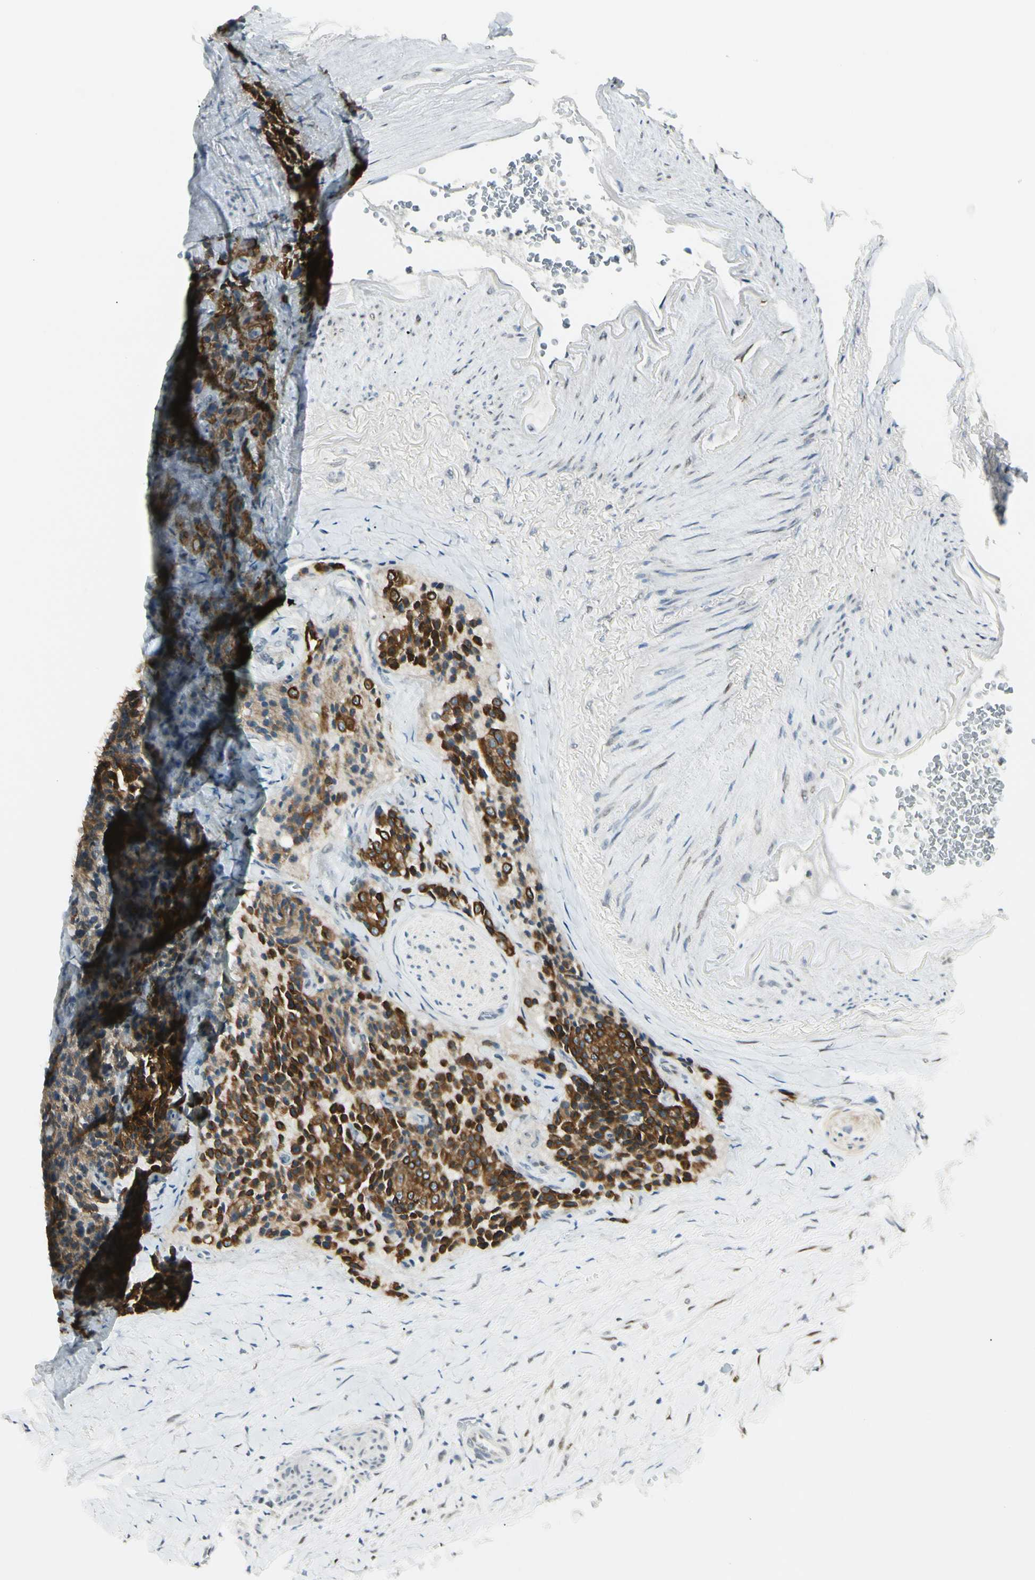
{"staining": {"intensity": "strong", "quantity": ">75%", "location": "cytoplasmic/membranous"}, "tissue": "carcinoid", "cell_type": "Tumor cells", "image_type": "cancer", "snomed": [{"axis": "morphology", "description": "Carcinoid, malignant, NOS"}, {"axis": "topography", "description": "Colon"}], "caption": "Carcinoid (malignant) stained with a protein marker demonstrates strong staining in tumor cells.", "gene": "ATXN1", "patient": {"sex": "female", "age": 61}}